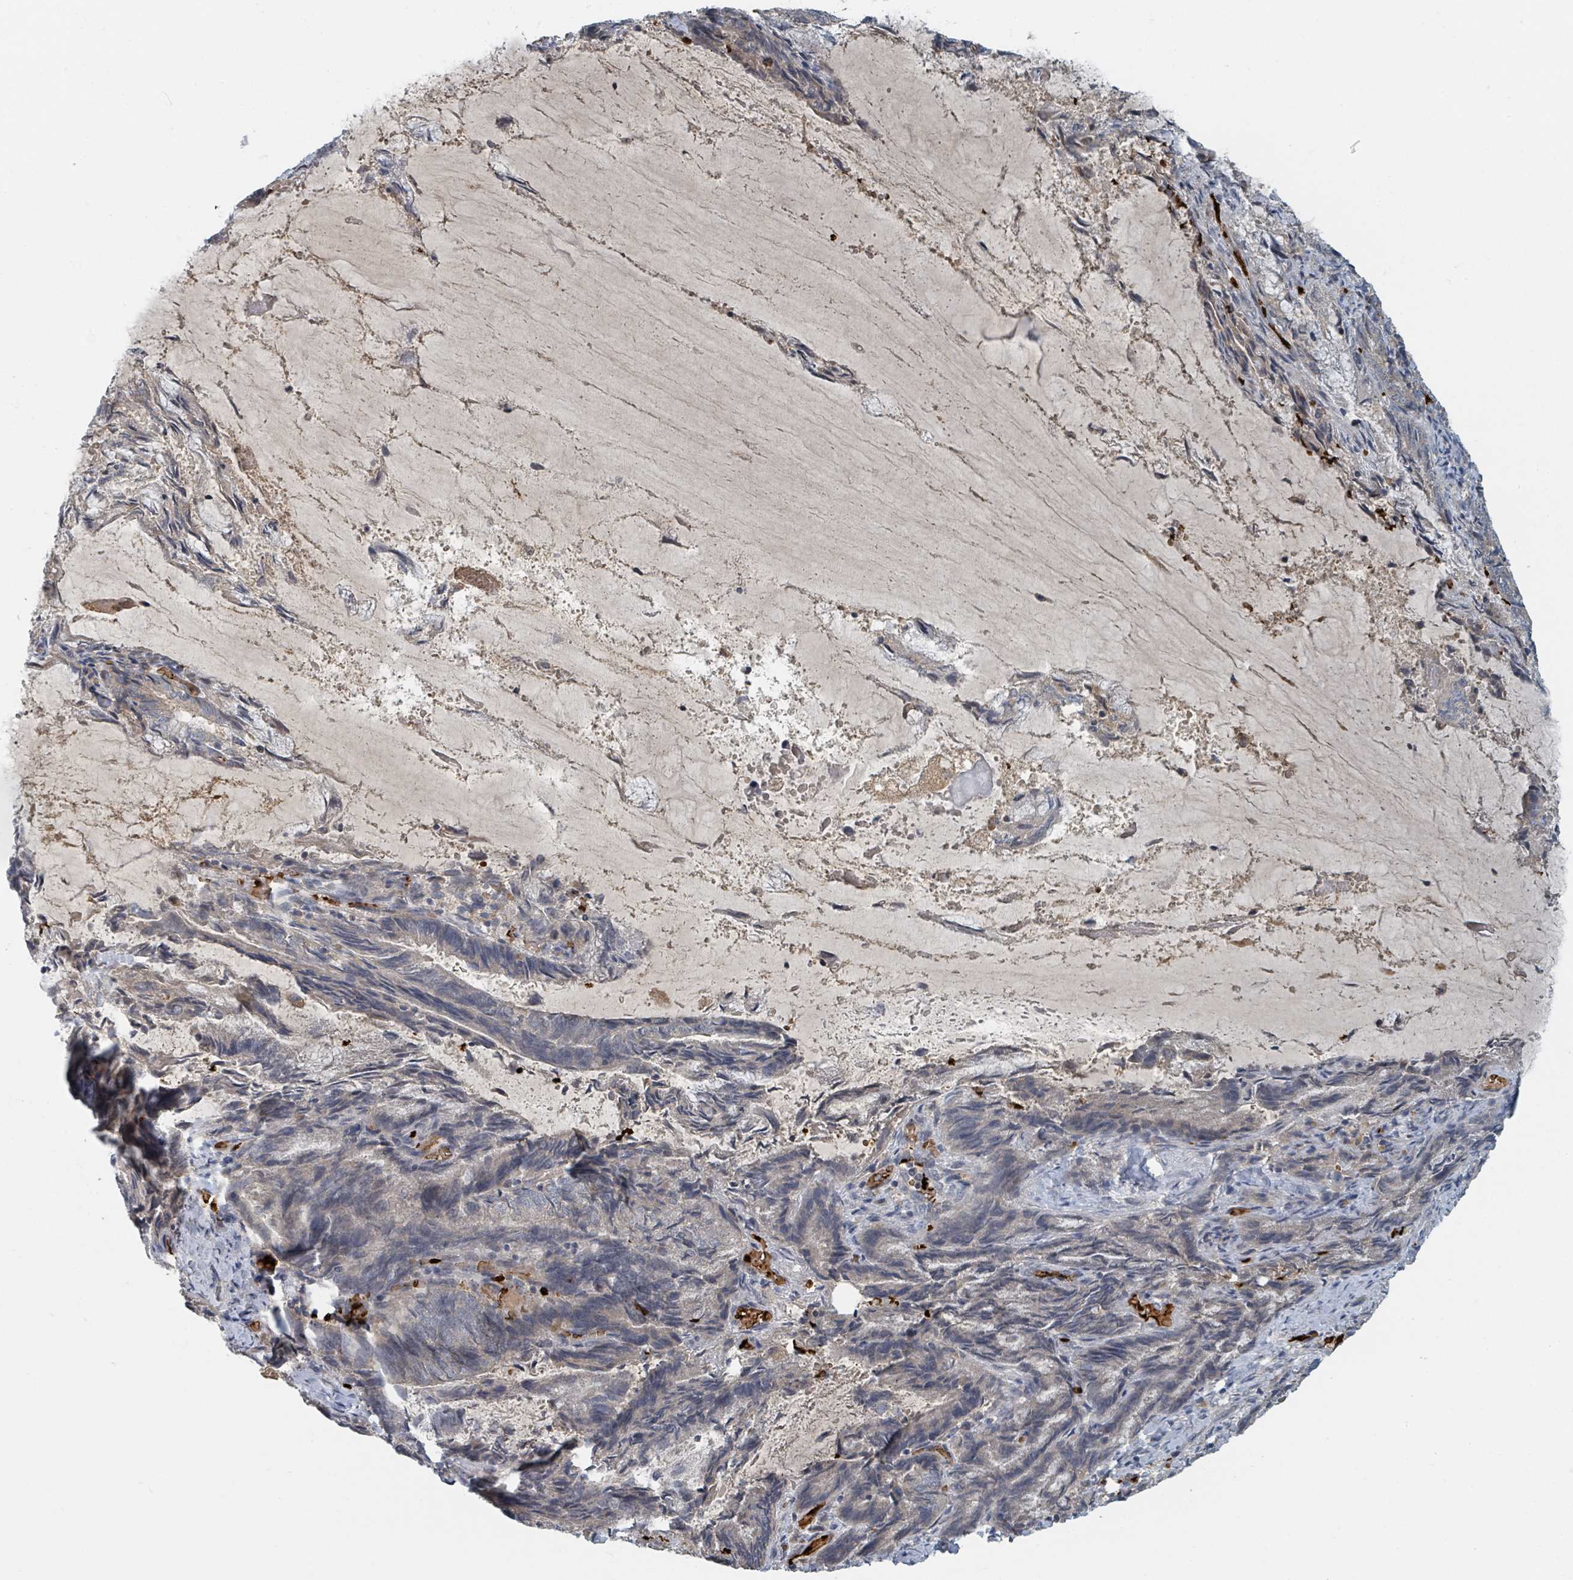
{"staining": {"intensity": "negative", "quantity": "none", "location": "none"}, "tissue": "endometrial cancer", "cell_type": "Tumor cells", "image_type": "cancer", "snomed": [{"axis": "morphology", "description": "Adenocarcinoma, NOS"}, {"axis": "topography", "description": "Endometrium"}], "caption": "The immunohistochemistry photomicrograph has no significant expression in tumor cells of endometrial cancer tissue.", "gene": "TRPC4AP", "patient": {"sex": "female", "age": 80}}